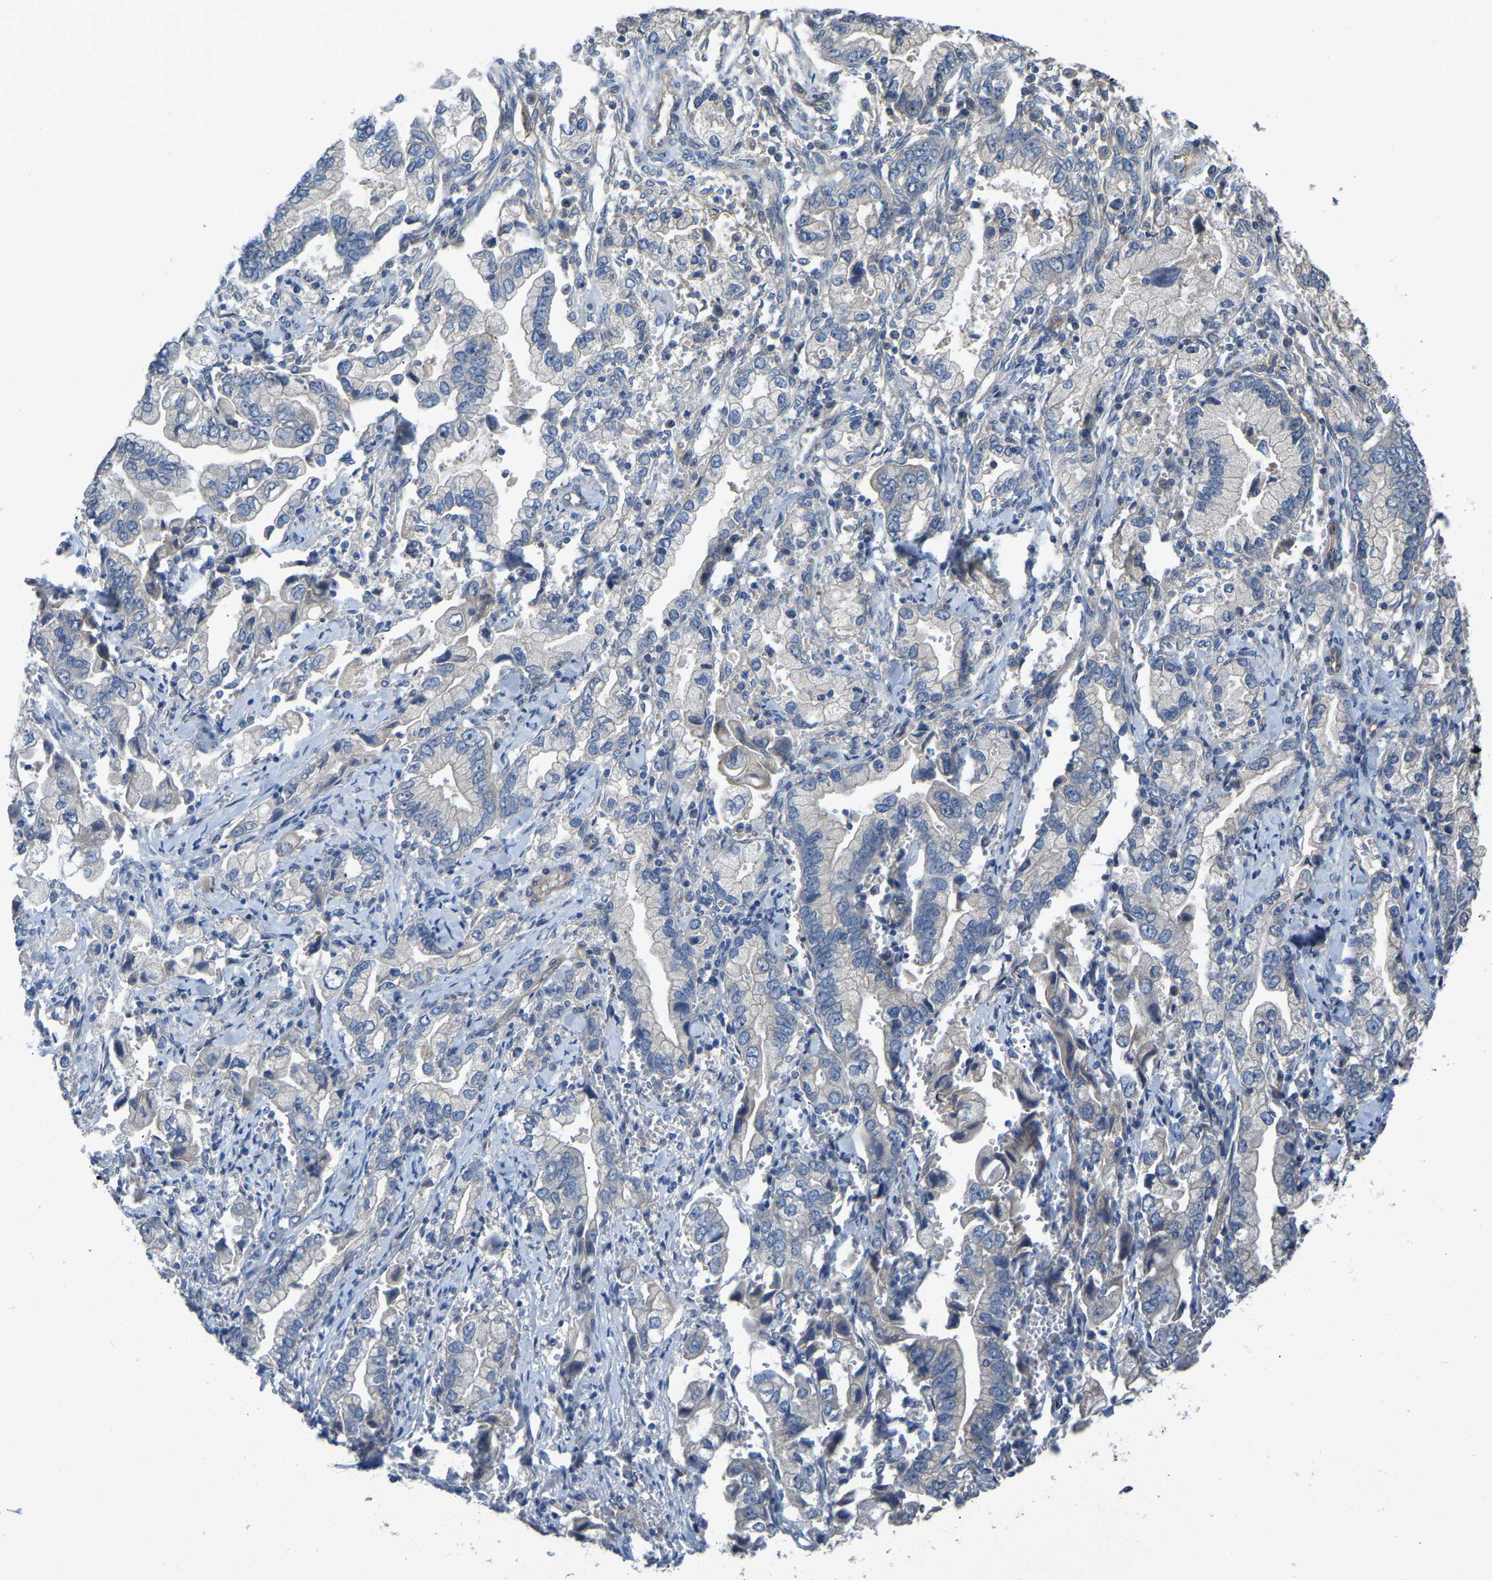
{"staining": {"intensity": "negative", "quantity": "none", "location": "none"}, "tissue": "stomach cancer", "cell_type": "Tumor cells", "image_type": "cancer", "snomed": [{"axis": "morphology", "description": "Normal tissue, NOS"}, {"axis": "morphology", "description": "Adenocarcinoma, NOS"}, {"axis": "topography", "description": "Stomach"}], "caption": "This is a photomicrograph of immunohistochemistry (IHC) staining of stomach cancer (adenocarcinoma), which shows no staining in tumor cells.", "gene": "HIGD2B", "patient": {"sex": "male", "age": 62}}